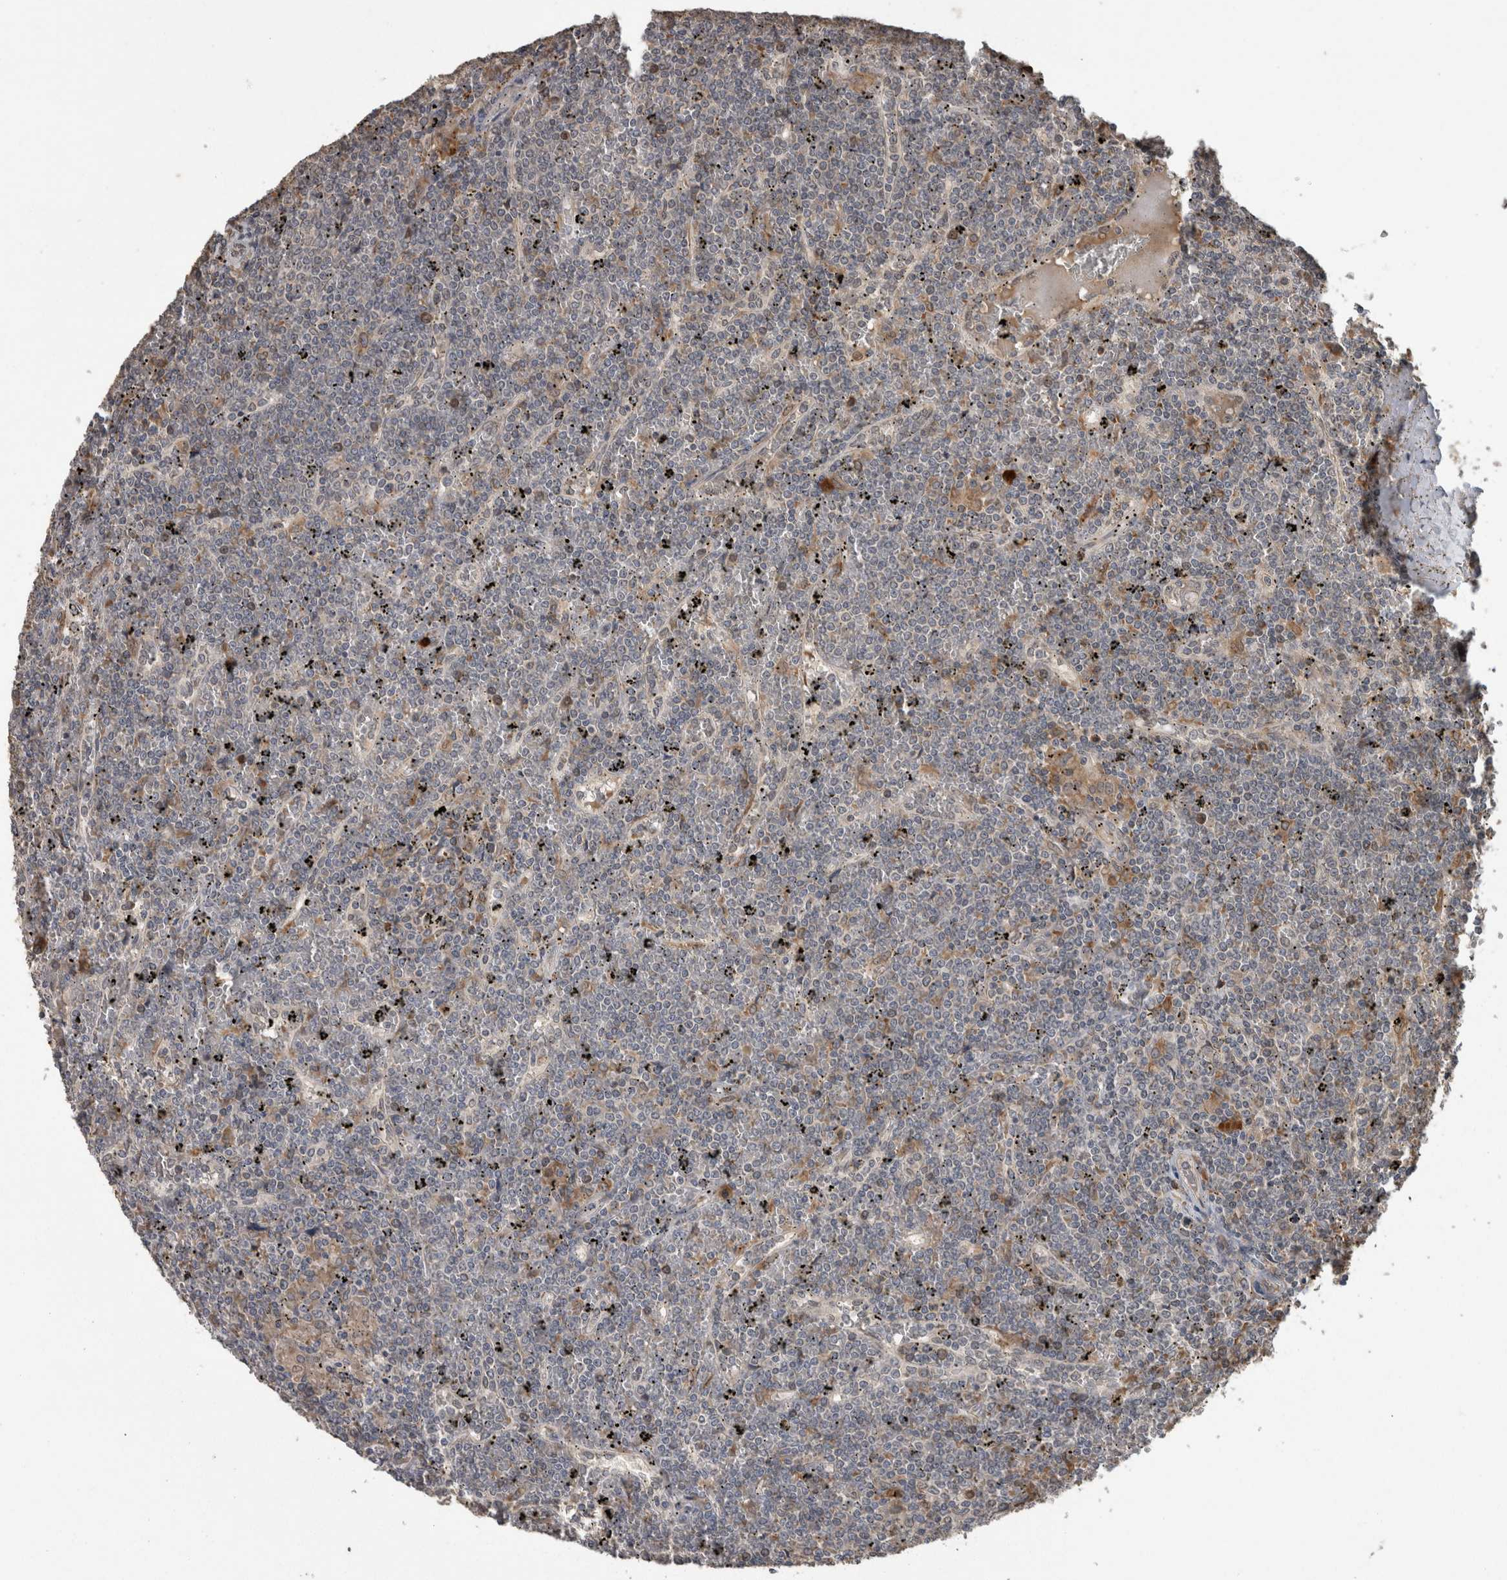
{"staining": {"intensity": "weak", "quantity": "<25%", "location": "cytoplasmic/membranous"}, "tissue": "lymphoma", "cell_type": "Tumor cells", "image_type": "cancer", "snomed": [{"axis": "morphology", "description": "Malignant lymphoma, non-Hodgkin's type, Low grade"}, {"axis": "topography", "description": "Spleen"}], "caption": "Lymphoma stained for a protein using IHC reveals no staining tumor cells.", "gene": "ADGRL3", "patient": {"sex": "female", "age": 19}}